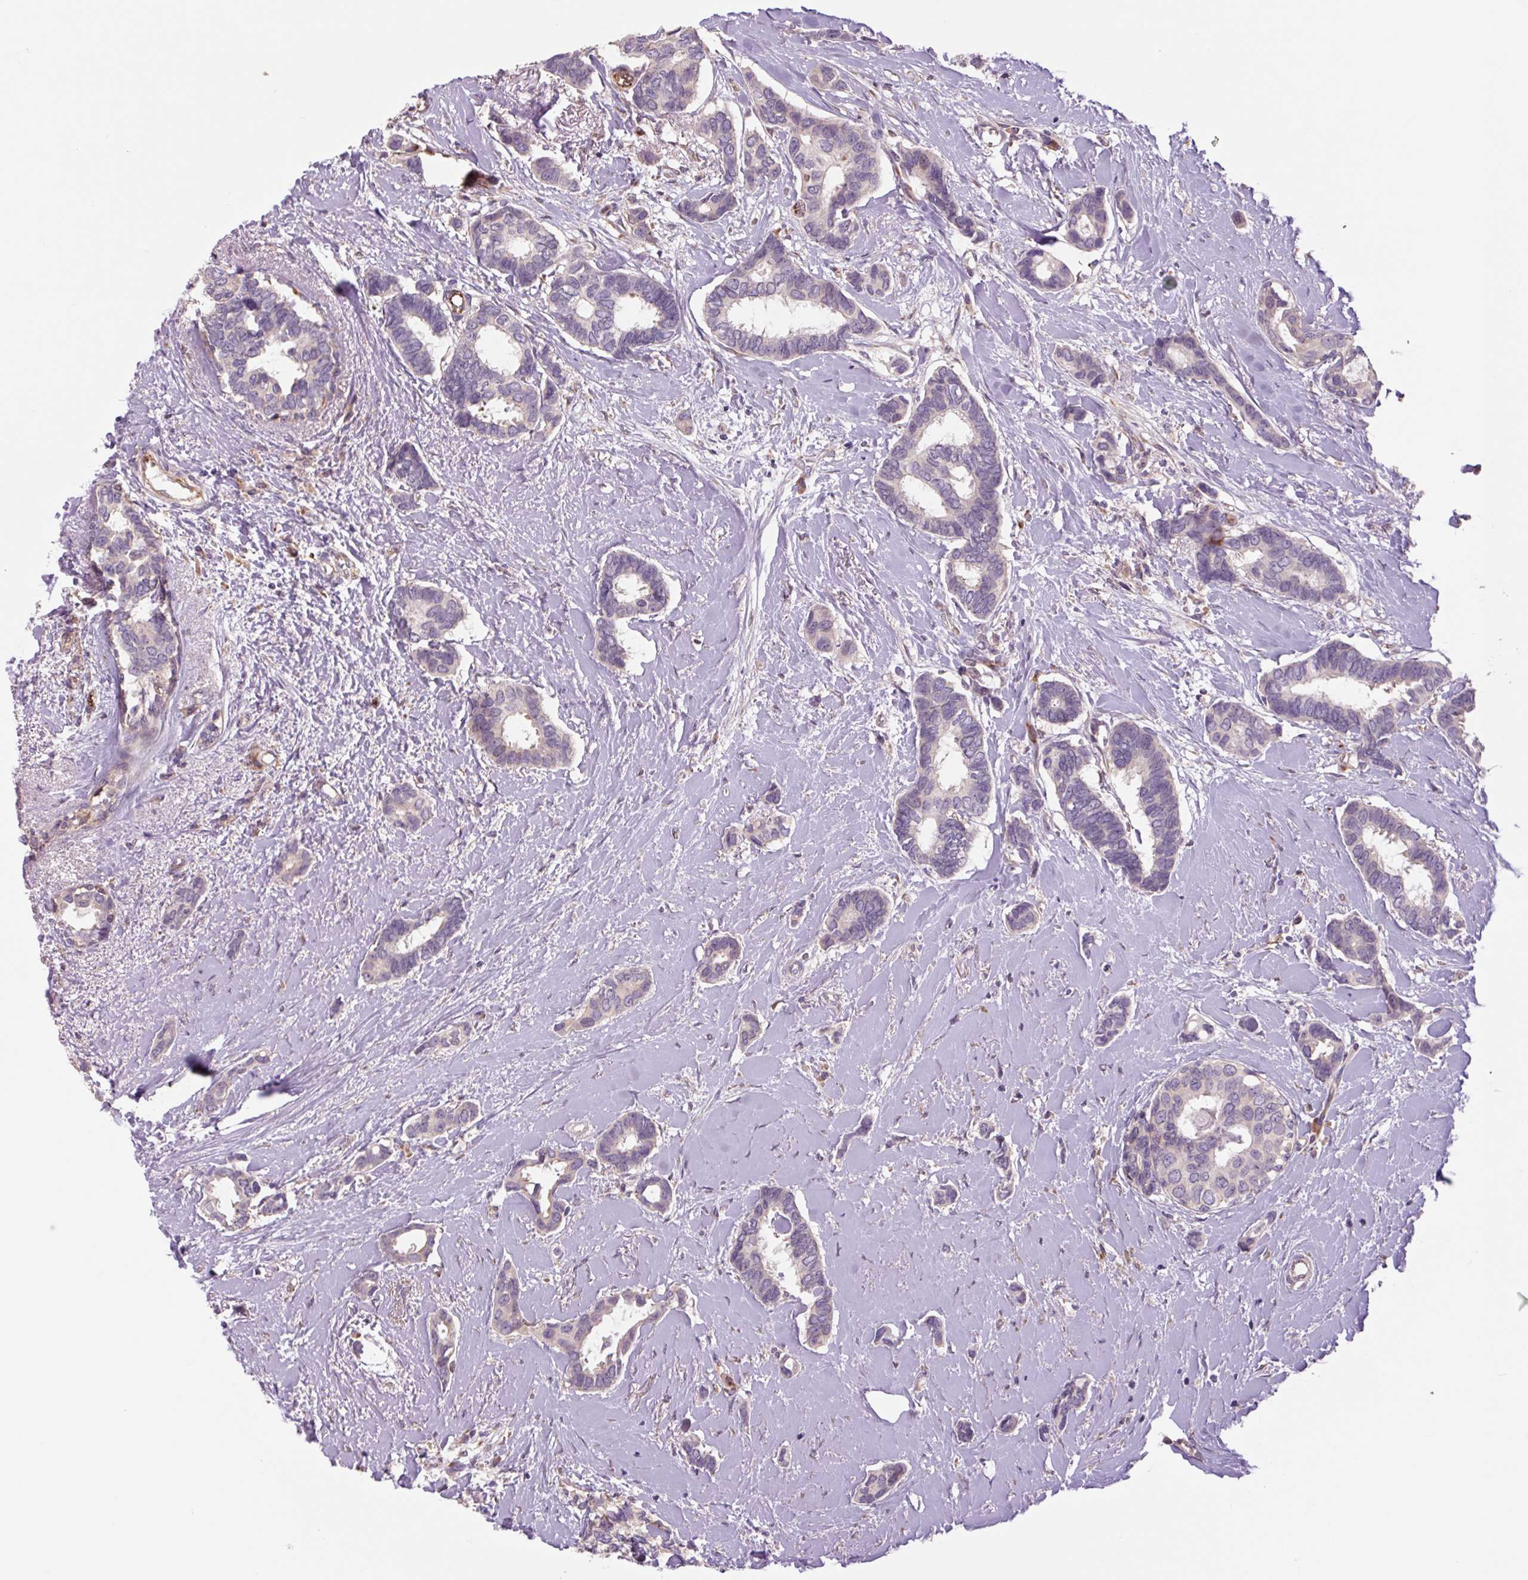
{"staining": {"intensity": "negative", "quantity": "none", "location": "none"}, "tissue": "breast cancer", "cell_type": "Tumor cells", "image_type": "cancer", "snomed": [{"axis": "morphology", "description": "Duct carcinoma"}, {"axis": "topography", "description": "Breast"}], "caption": "There is no significant staining in tumor cells of breast cancer.", "gene": "PLA2G4A", "patient": {"sex": "female", "age": 73}}